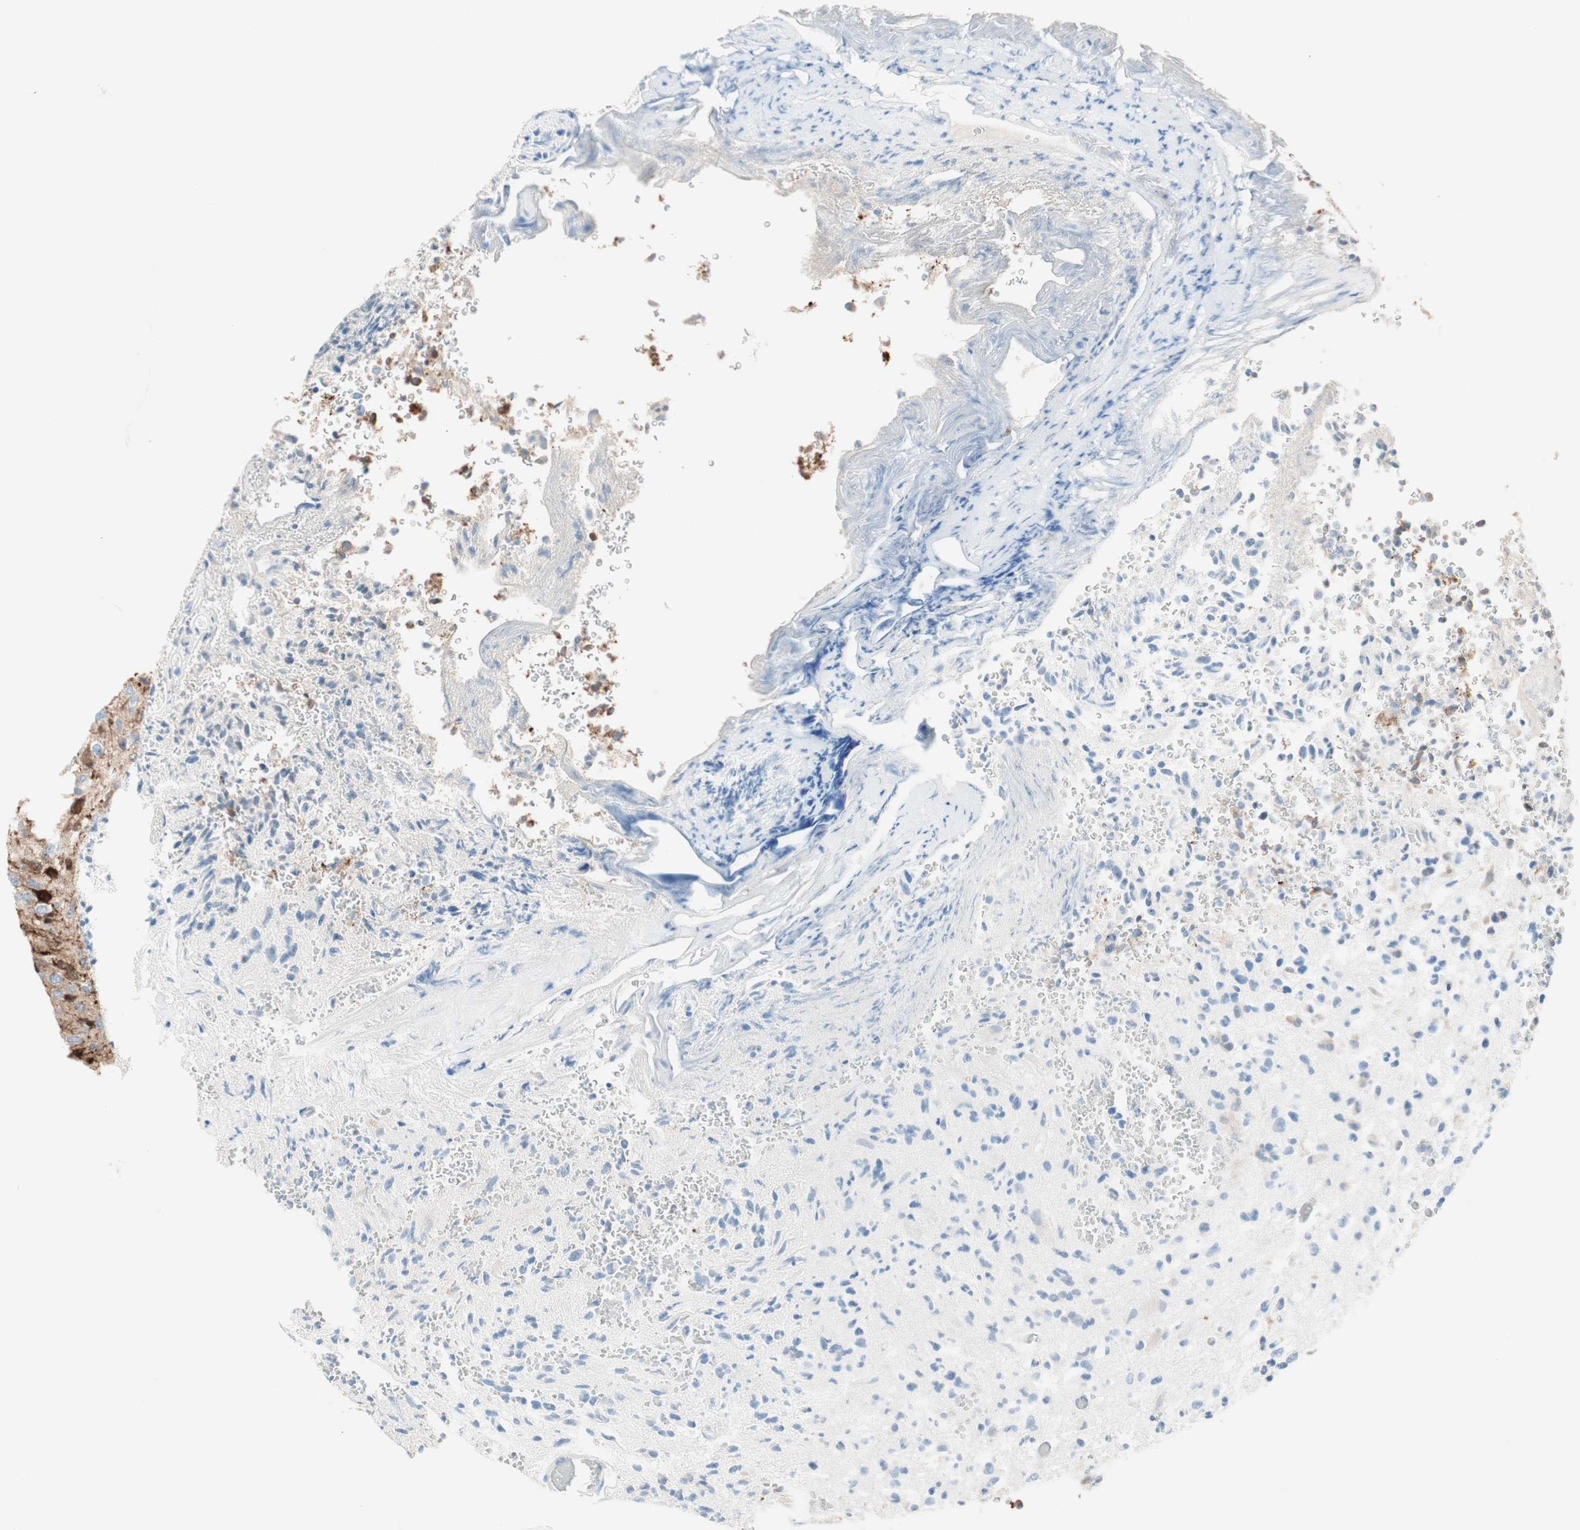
{"staining": {"intensity": "negative", "quantity": "none", "location": "none"}, "tissue": "glioma", "cell_type": "Tumor cells", "image_type": "cancer", "snomed": [{"axis": "morphology", "description": "Glioma, malignant, High grade"}, {"axis": "topography", "description": "pancreas cauda"}], "caption": "Histopathology image shows no protein expression in tumor cells of glioma tissue.", "gene": "GLUL", "patient": {"sex": "male", "age": 60}}